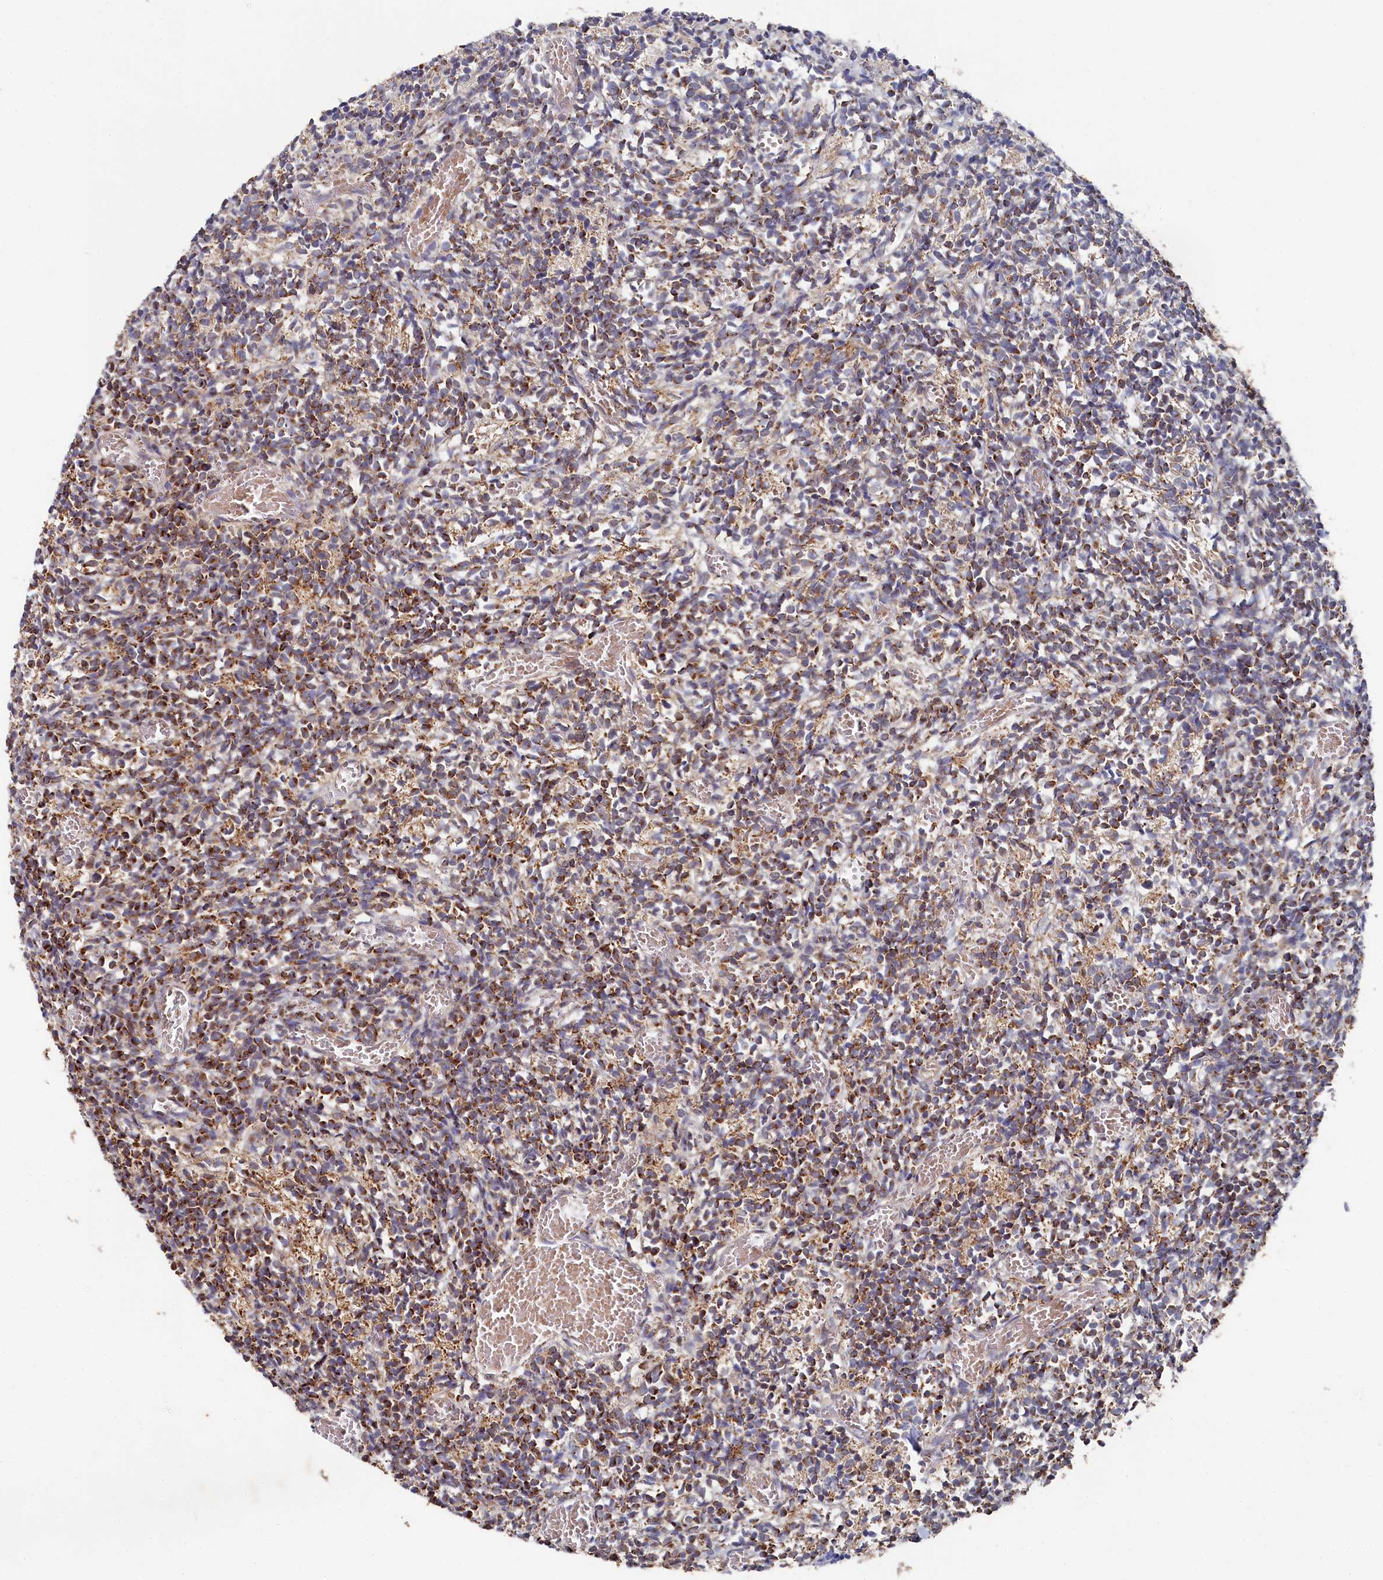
{"staining": {"intensity": "moderate", "quantity": ">75%", "location": "cytoplasmic/membranous"}, "tissue": "glioma", "cell_type": "Tumor cells", "image_type": "cancer", "snomed": [{"axis": "morphology", "description": "Glioma, malignant, Low grade"}, {"axis": "topography", "description": "Brain"}], "caption": "Immunohistochemical staining of malignant glioma (low-grade) reveals medium levels of moderate cytoplasmic/membranous protein positivity in approximately >75% of tumor cells.", "gene": "HAUS2", "patient": {"sex": "female", "age": 1}}